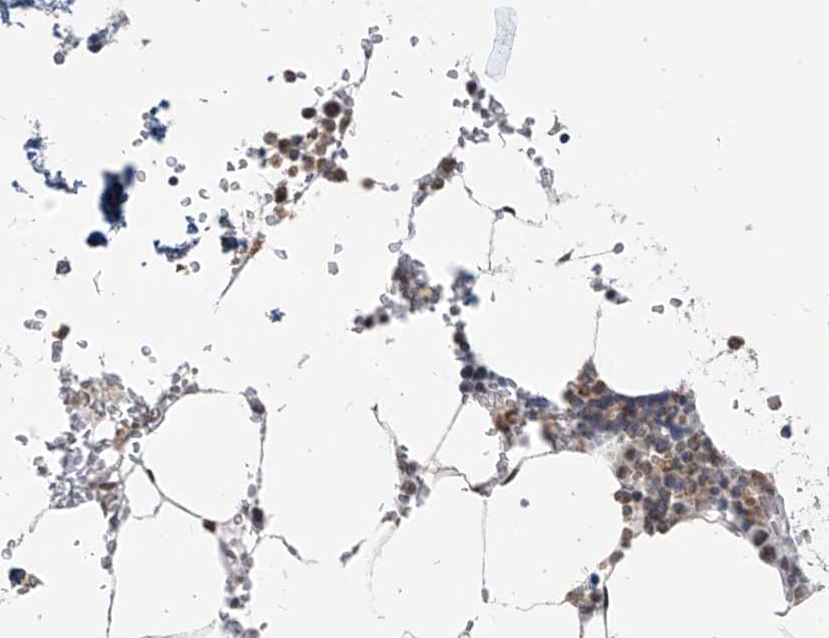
{"staining": {"intensity": "moderate", "quantity": "25%-75%", "location": "nuclear"}, "tissue": "bone marrow", "cell_type": "Hematopoietic cells", "image_type": "normal", "snomed": [{"axis": "morphology", "description": "Normal tissue, NOS"}, {"axis": "topography", "description": "Bone marrow"}], "caption": "IHC (DAB) staining of benign bone marrow demonstrates moderate nuclear protein expression in about 25%-75% of hematopoietic cells.", "gene": "MCM9", "patient": {"sex": "male", "age": 70}}